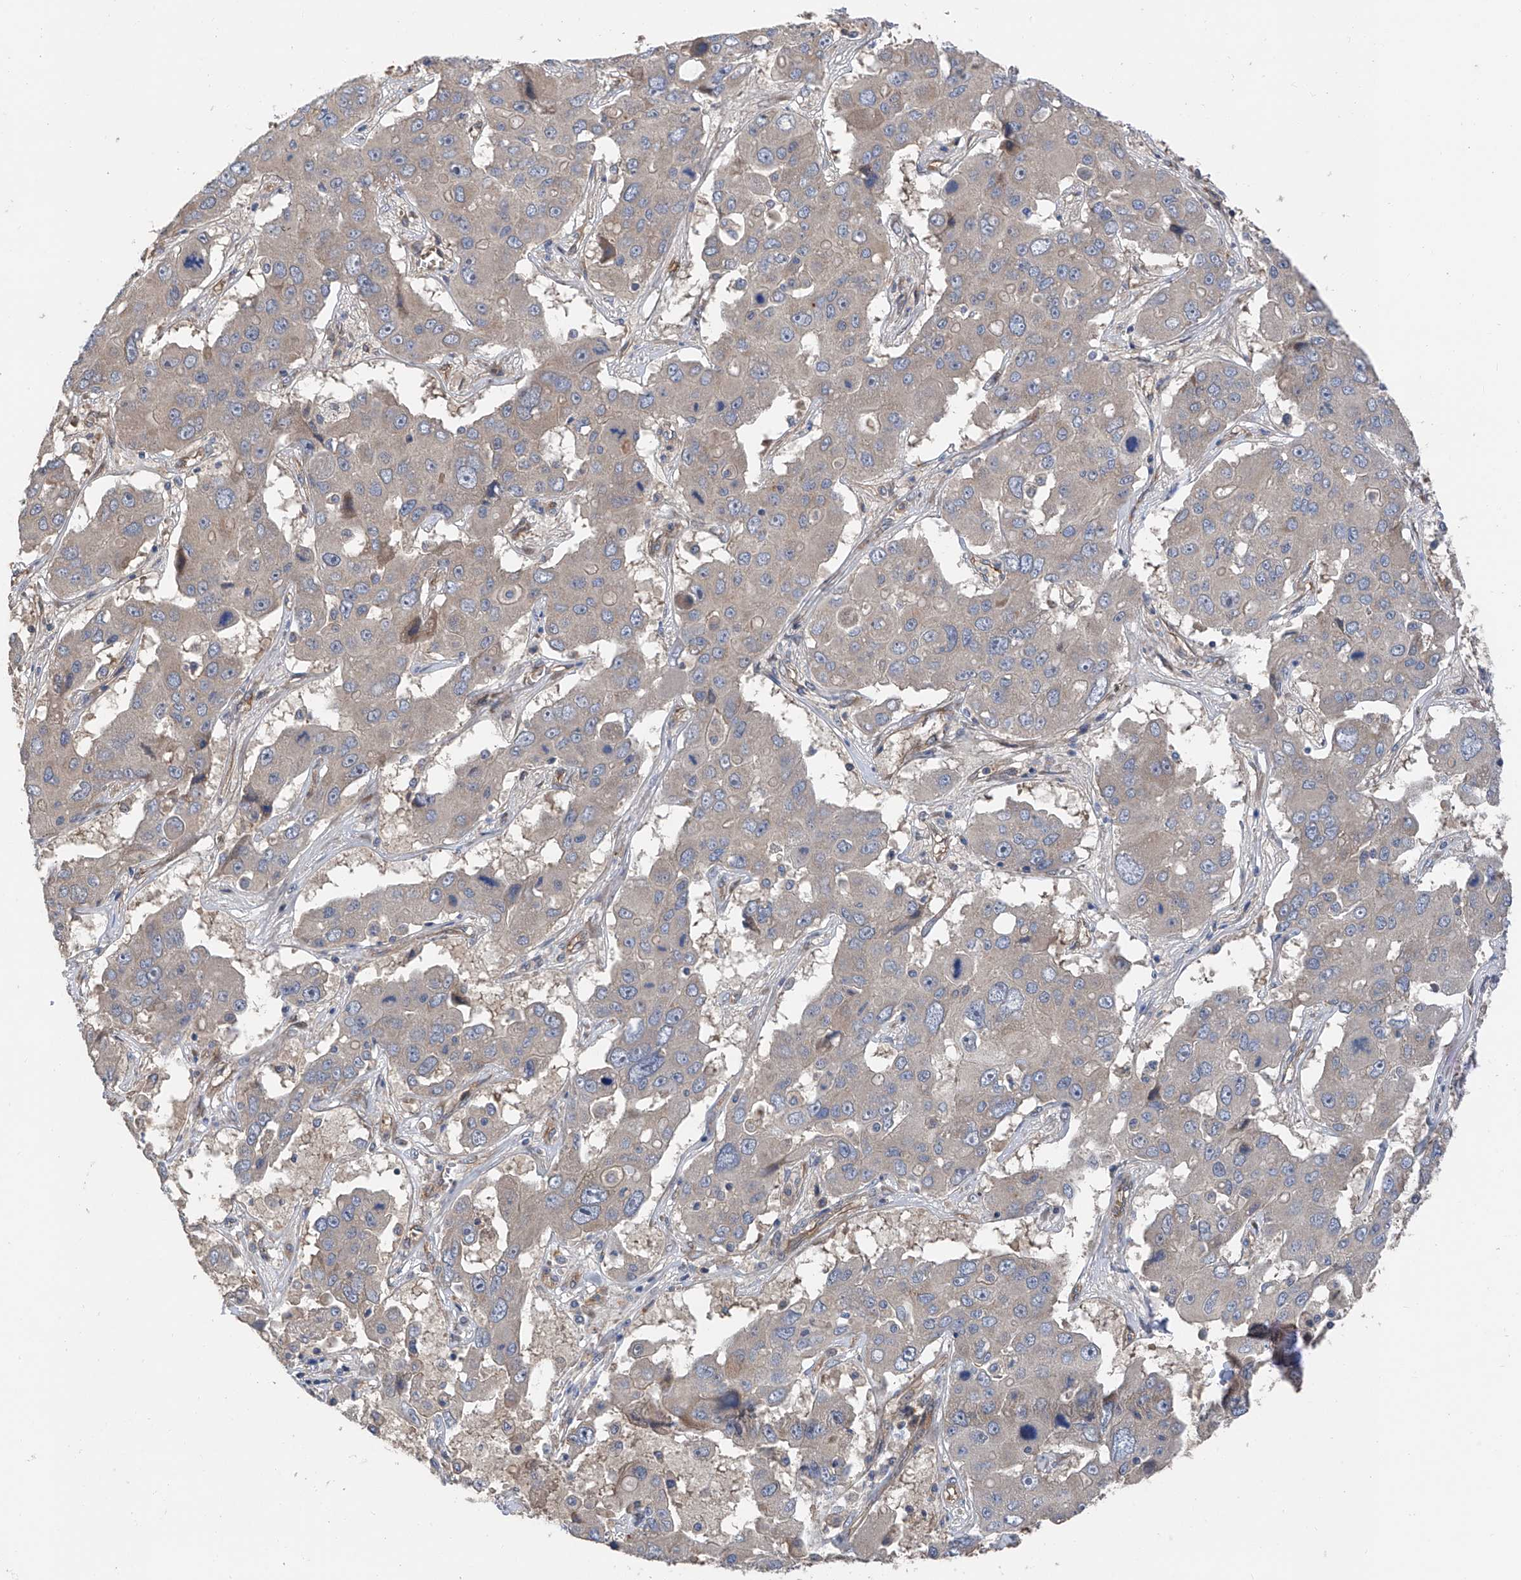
{"staining": {"intensity": "negative", "quantity": "none", "location": "none"}, "tissue": "liver cancer", "cell_type": "Tumor cells", "image_type": "cancer", "snomed": [{"axis": "morphology", "description": "Cholangiocarcinoma"}, {"axis": "topography", "description": "Liver"}], "caption": "Immunohistochemistry (IHC) histopathology image of neoplastic tissue: human cholangiocarcinoma (liver) stained with DAB (3,3'-diaminobenzidine) displays no significant protein expression in tumor cells.", "gene": "PTK2", "patient": {"sex": "male", "age": 67}}